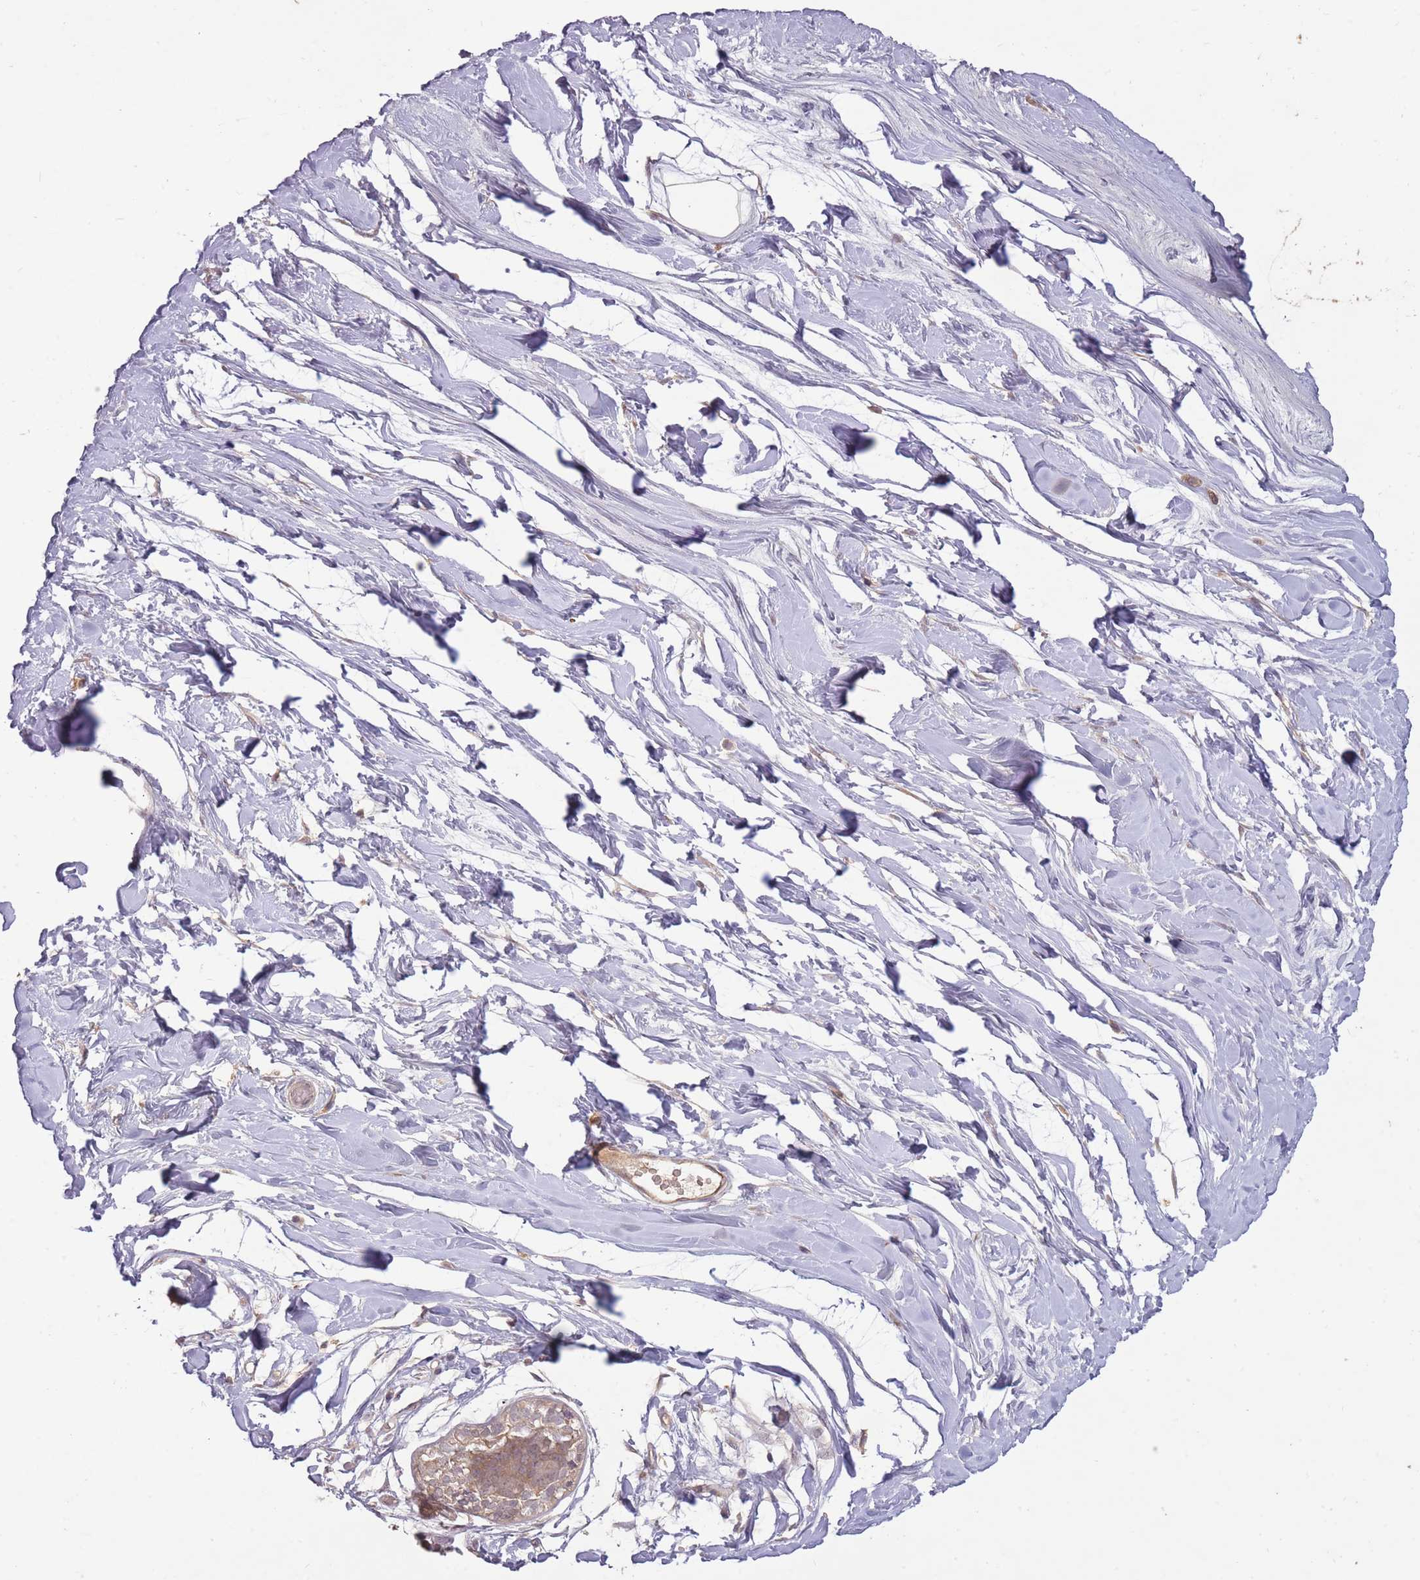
{"staining": {"intensity": "weak", "quantity": "25%-75%", "location": "cytoplasmic/membranous"}, "tissue": "breast", "cell_type": "Adipocytes", "image_type": "normal", "snomed": [{"axis": "morphology", "description": "Normal tissue, NOS"}, {"axis": "topography", "description": "Breast"}], "caption": "Immunohistochemistry photomicrograph of unremarkable breast: breast stained using immunohistochemistry reveals low levels of weak protein expression localized specifically in the cytoplasmic/membranous of adipocytes, appearing as a cytoplasmic/membranous brown color.", "gene": "LRATD2", "patient": {"sex": "female", "age": 45}}